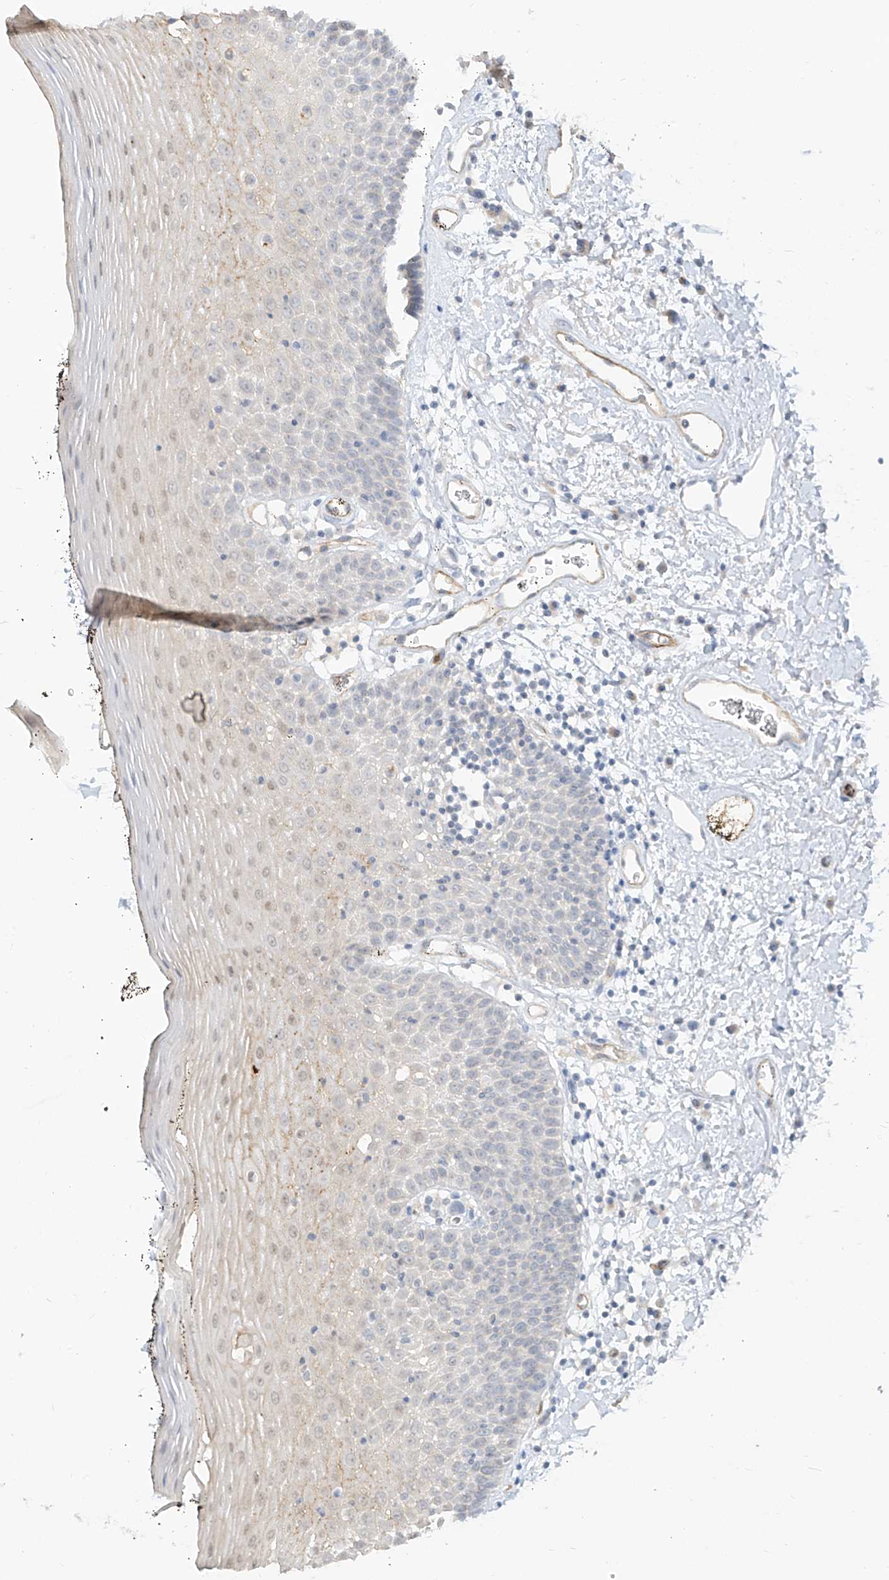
{"staining": {"intensity": "weak", "quantity": "<25%", "location": "nuclear"}, "tissue": "oral mucosa", "cell_type": "Squamous epithelial cells", "image_type": "normal", "snomed": [{"axis": "morphology", "description": "Normal tissue, NOS"}, {"axis": "topography", "description": "Oral tissue"}], "caption": "Image shows no protein expression in squamous epithelial cells of normal oral mucosa. (Brightfield microscopy of DAB immunohistochemistry (IHC) at high magnification).", "gene": "C2orf42", "patient": {"sex": "male", "age": 74}}